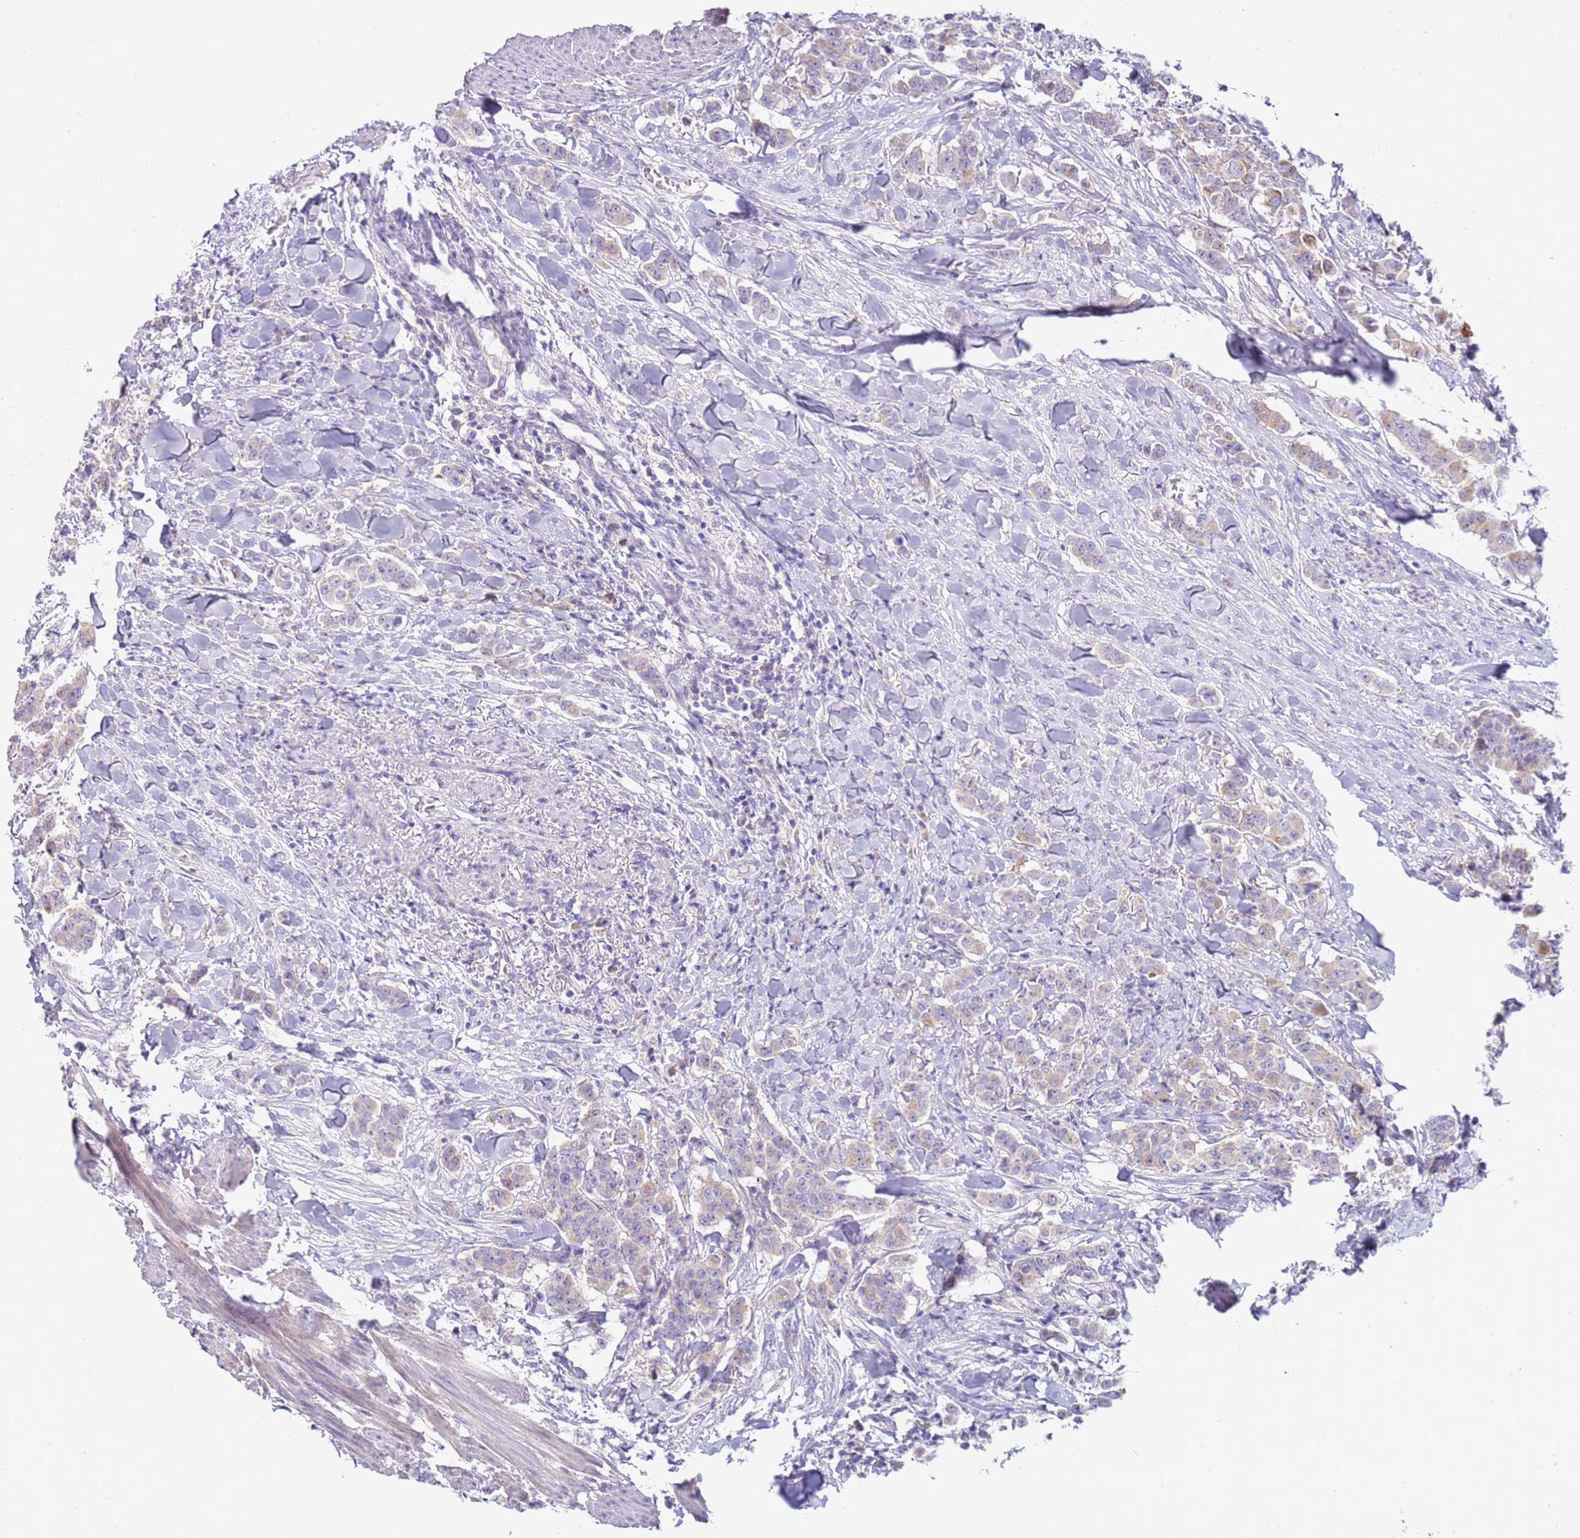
{"staining": {"intensity": "negative", "quantity": "none", "location": "none"}, "tissue": "breast cancer", "cell_type": "Tumor cells", "image_type": "cancer", "snomed": [{"axis": "morphology", "description": "Duct carcinoma"}, {"axis": "topography", "description": "Breast"}], "caption": "Human breast infiltrating ductal carcinoma stained for a protein using IHC exhibits no expression in tumor cells.", "gene": "SLC44A4", "patient": {"sex": "female", "age": 40}}